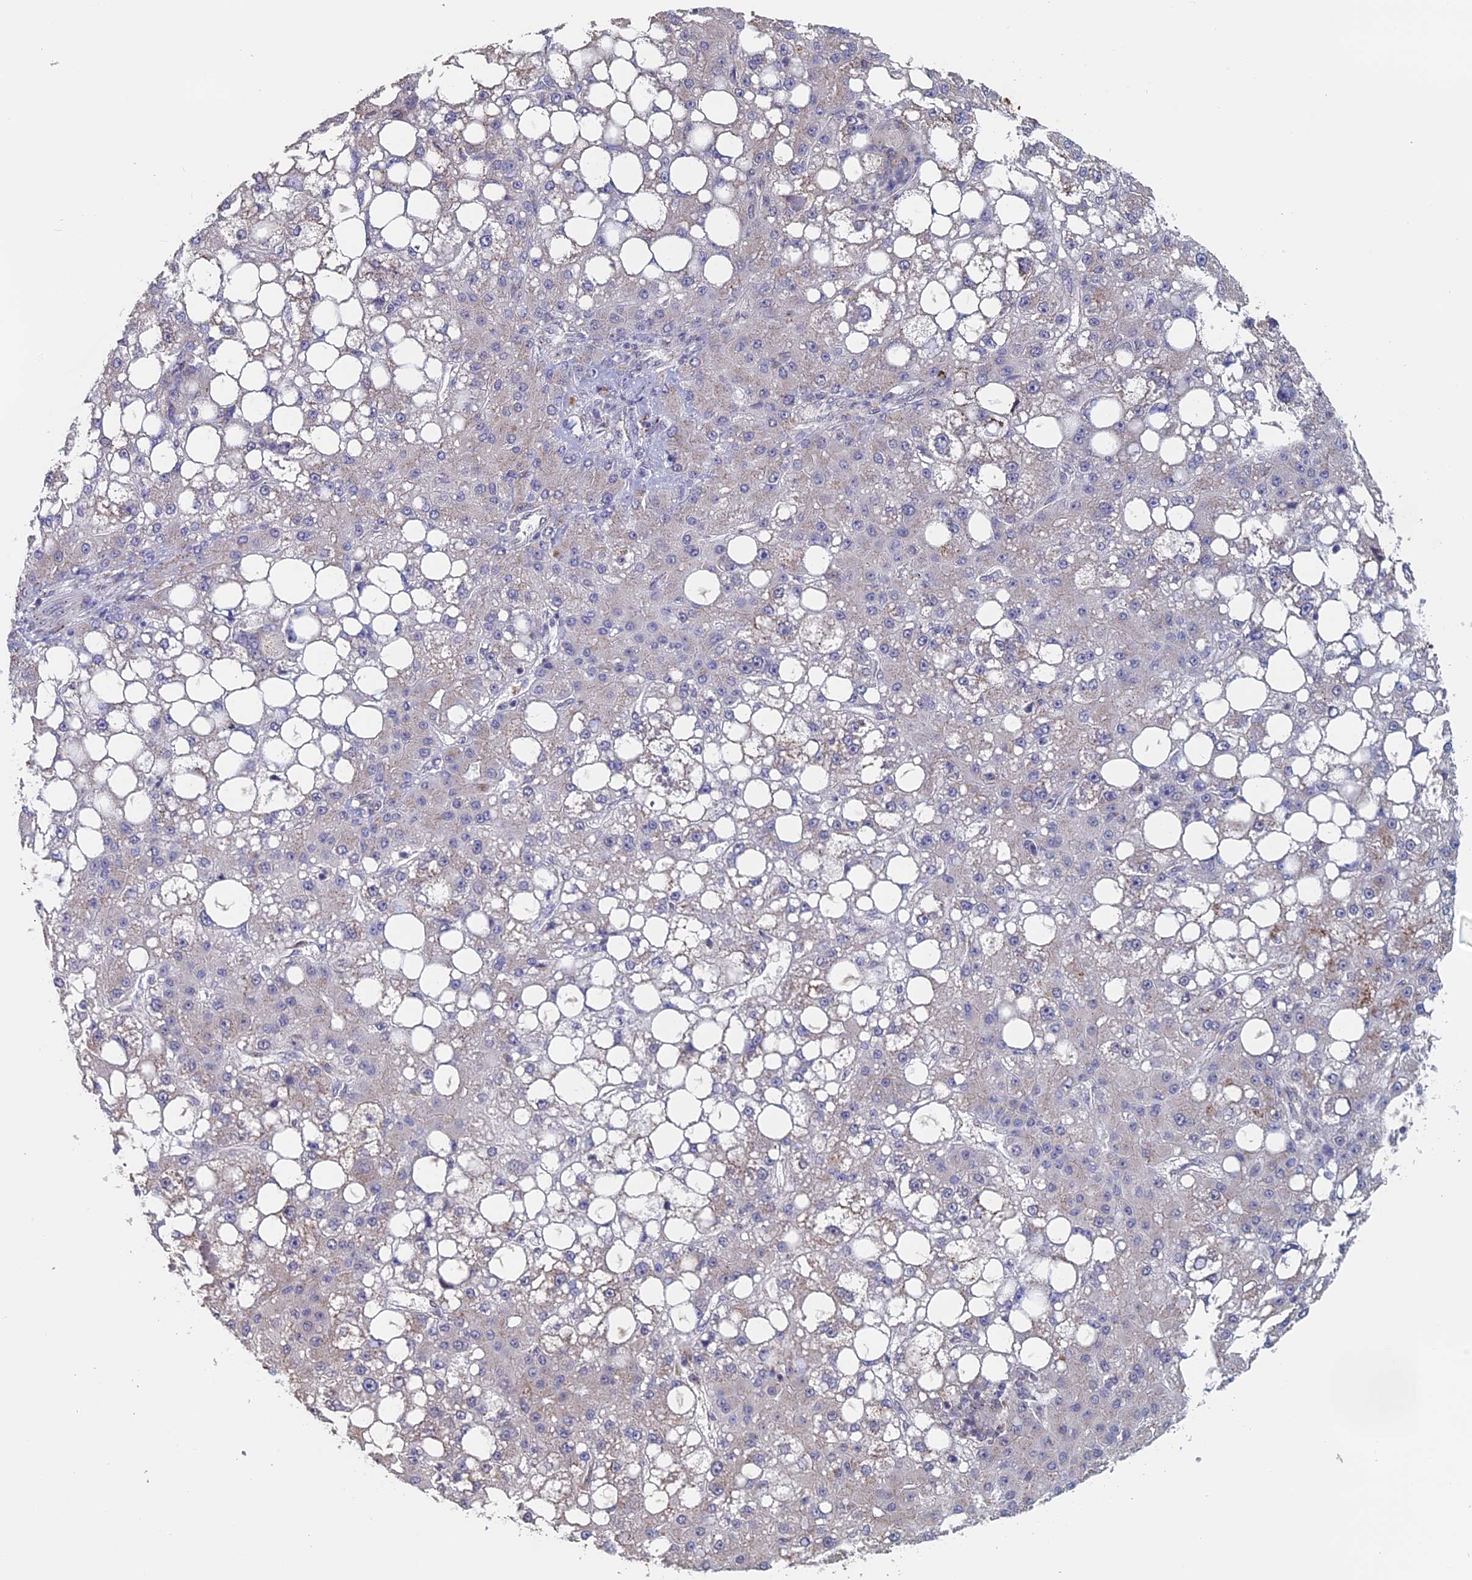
{"staining": {"intensity": "negative", "quantity": "none", "location": "none"}, "tissue": "liver cancer", "cell_type": "Tumor cells", "image_type": "cancer", "snomed": [{"axis": "morphology", "description": "Carcinoma, Hepatocellular, NOS"}, {"axis": "topography", "description": "Liver"}], "caption": "Immunohistochemistry (IHC) histopathology image of neoplastic tissue: hepatocellular carcinoma (liver) stained with DAB (3,3'-diaminobenzidine) reveals no significant protein positivity in tumor cells.", "gene": "PIGQ", "patient": {"sex": "male", "age": 67}}